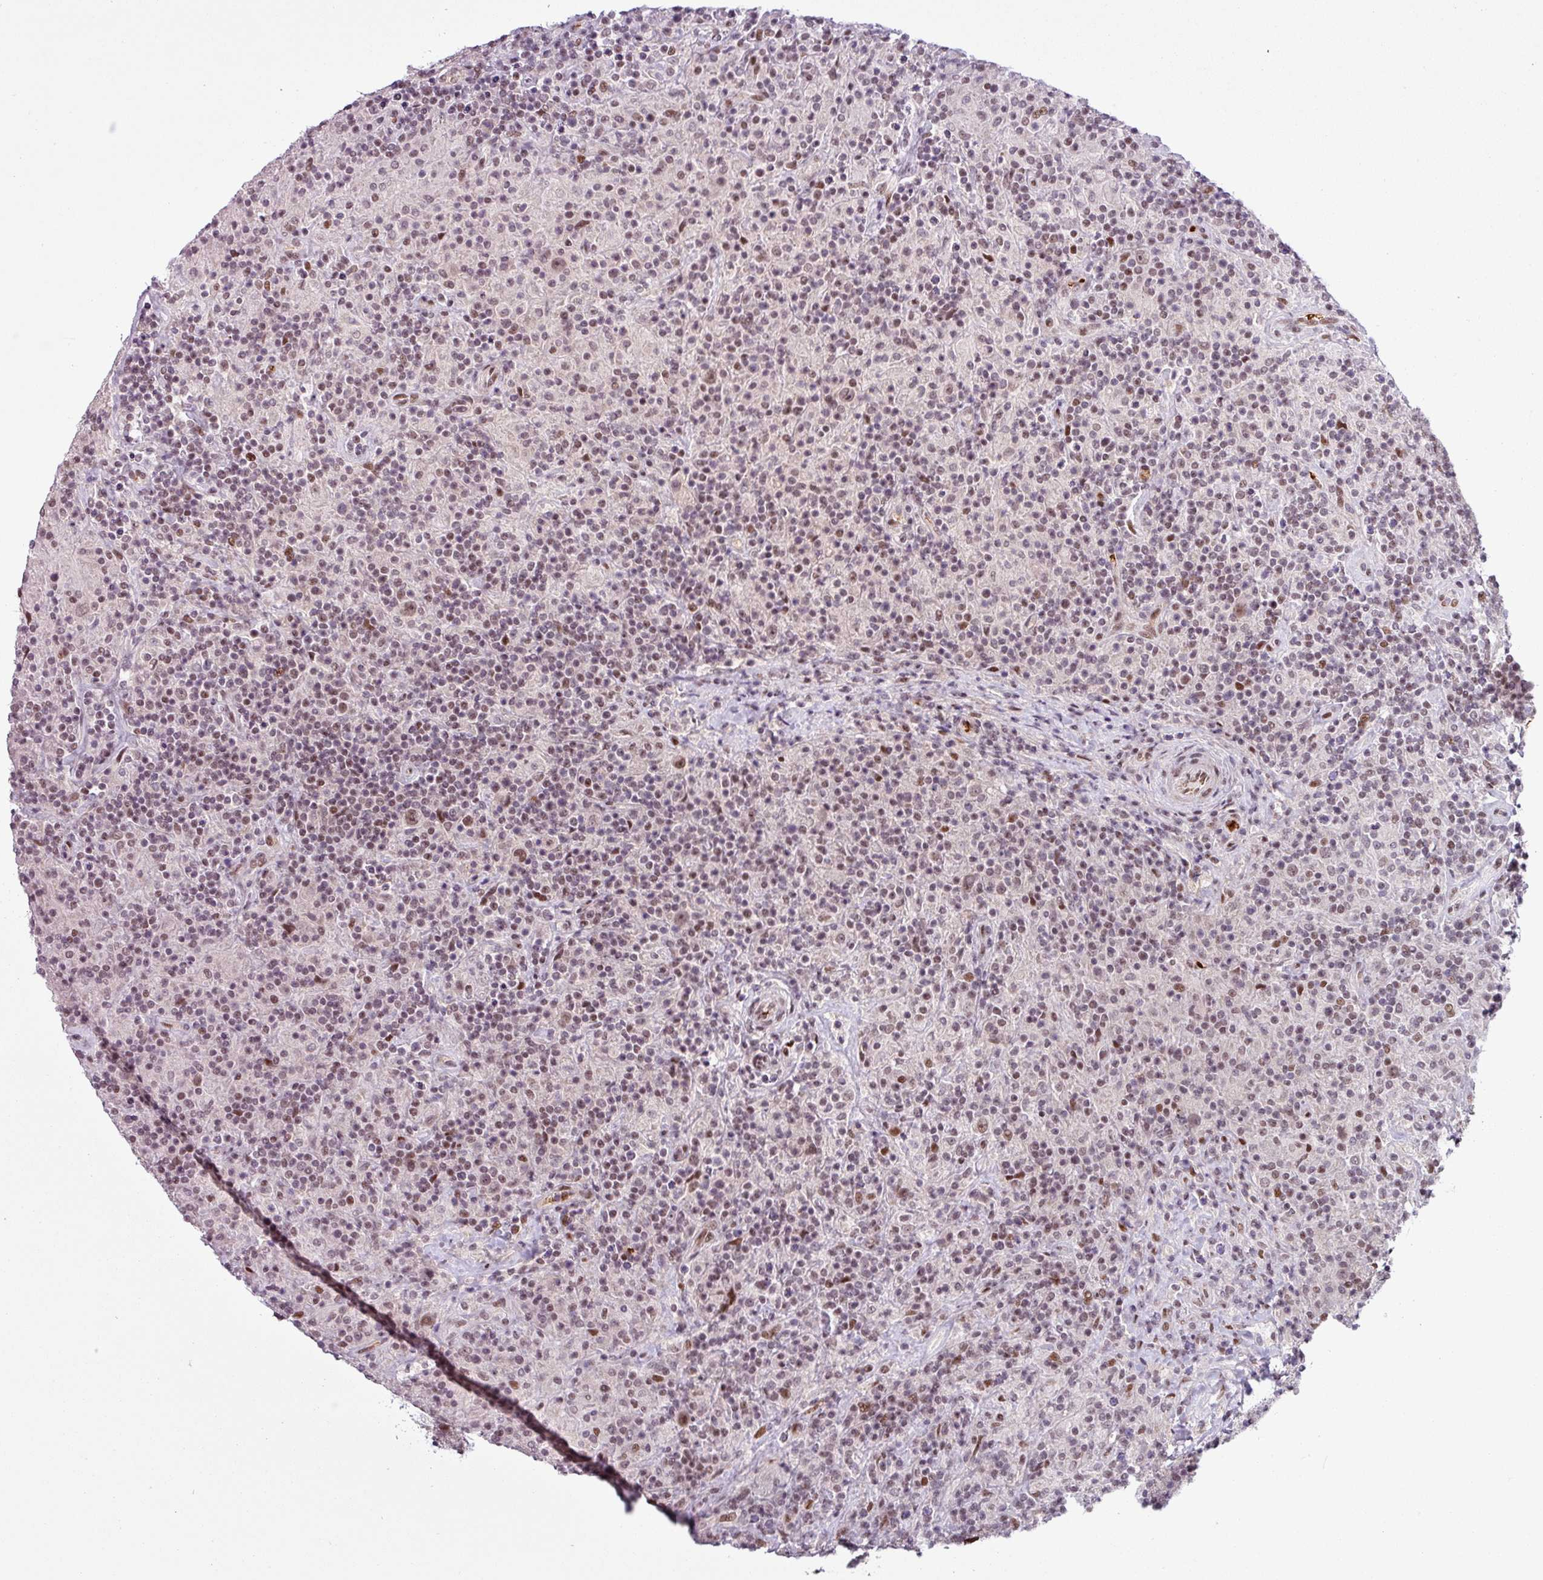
{"staining": {"intensity": "moderate", "quantity": ">75%", "location": "nuclear"}, "tissue": "lymphoma", "cell_type": "Tumor cells", "image_type": "cancer", "snomed": [{"axis": "morphology", "description": "Hodgkin's disease, NOS"}, {"axis": "topography", "description": "Lymph node"}], "caption": "Lymphoma stained with a brown dye exhibits moderate nuclear positive expression in about >75% of tumor cells.", "gene": "PRDM5", "patient": {"sex": "male", "age": 70}}